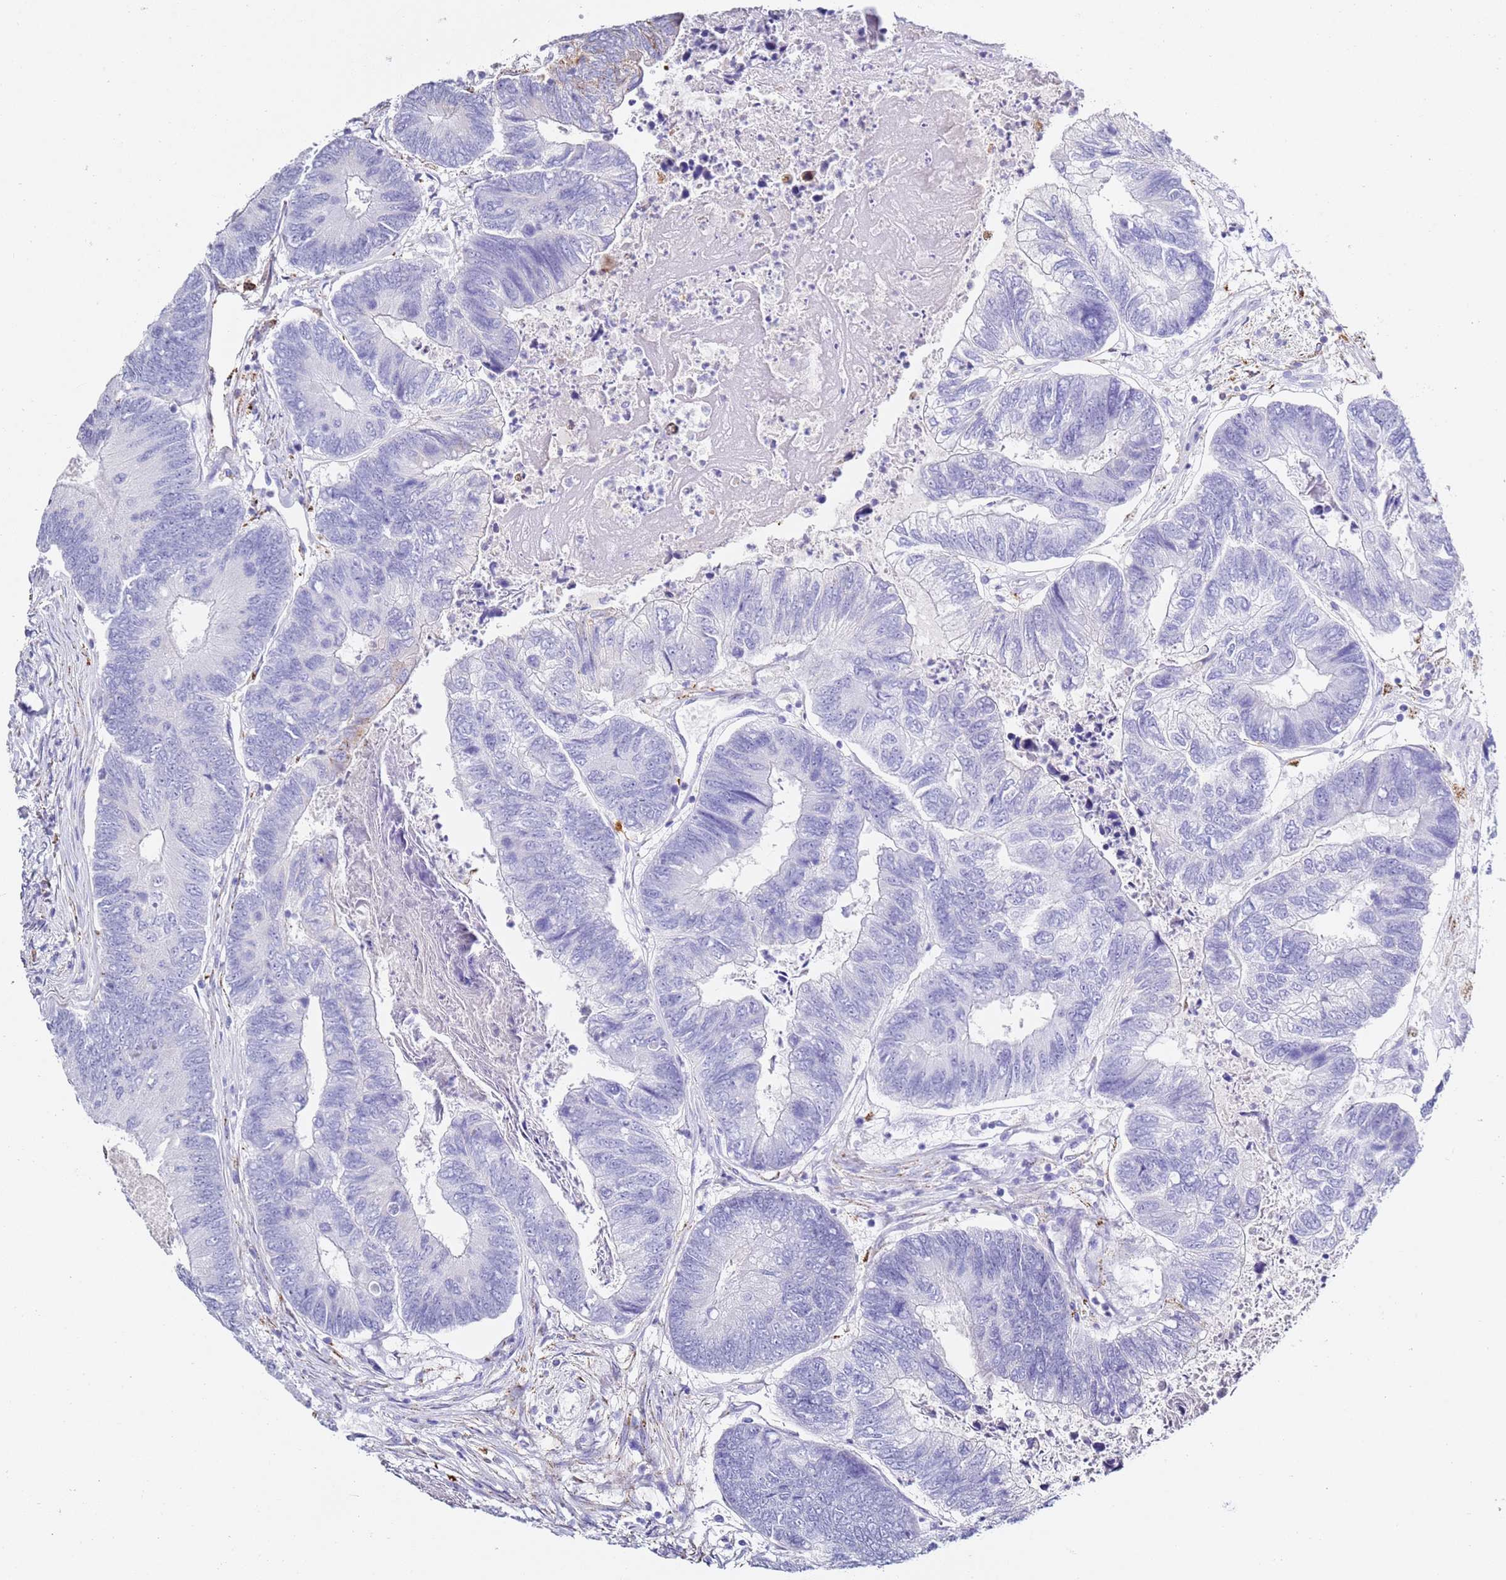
{"staining": {"intensity": "negative", "quantity": "none", "location": "none"}, "tissue": "colorectal cancer", "cell_type": "Tumor cells", "image_type": "cancer", "snomed": [{"axis": "morphology", "description": "Adenocarcinoma, NOS"}, {"axis": "topography", "description": "Colon"}], "caption": "Tumor cells show no significant expression in colorectal cancer (adenocarcinoma).", "gene": "PTBP2", "patient": {"sex": "female", "age": 67}}